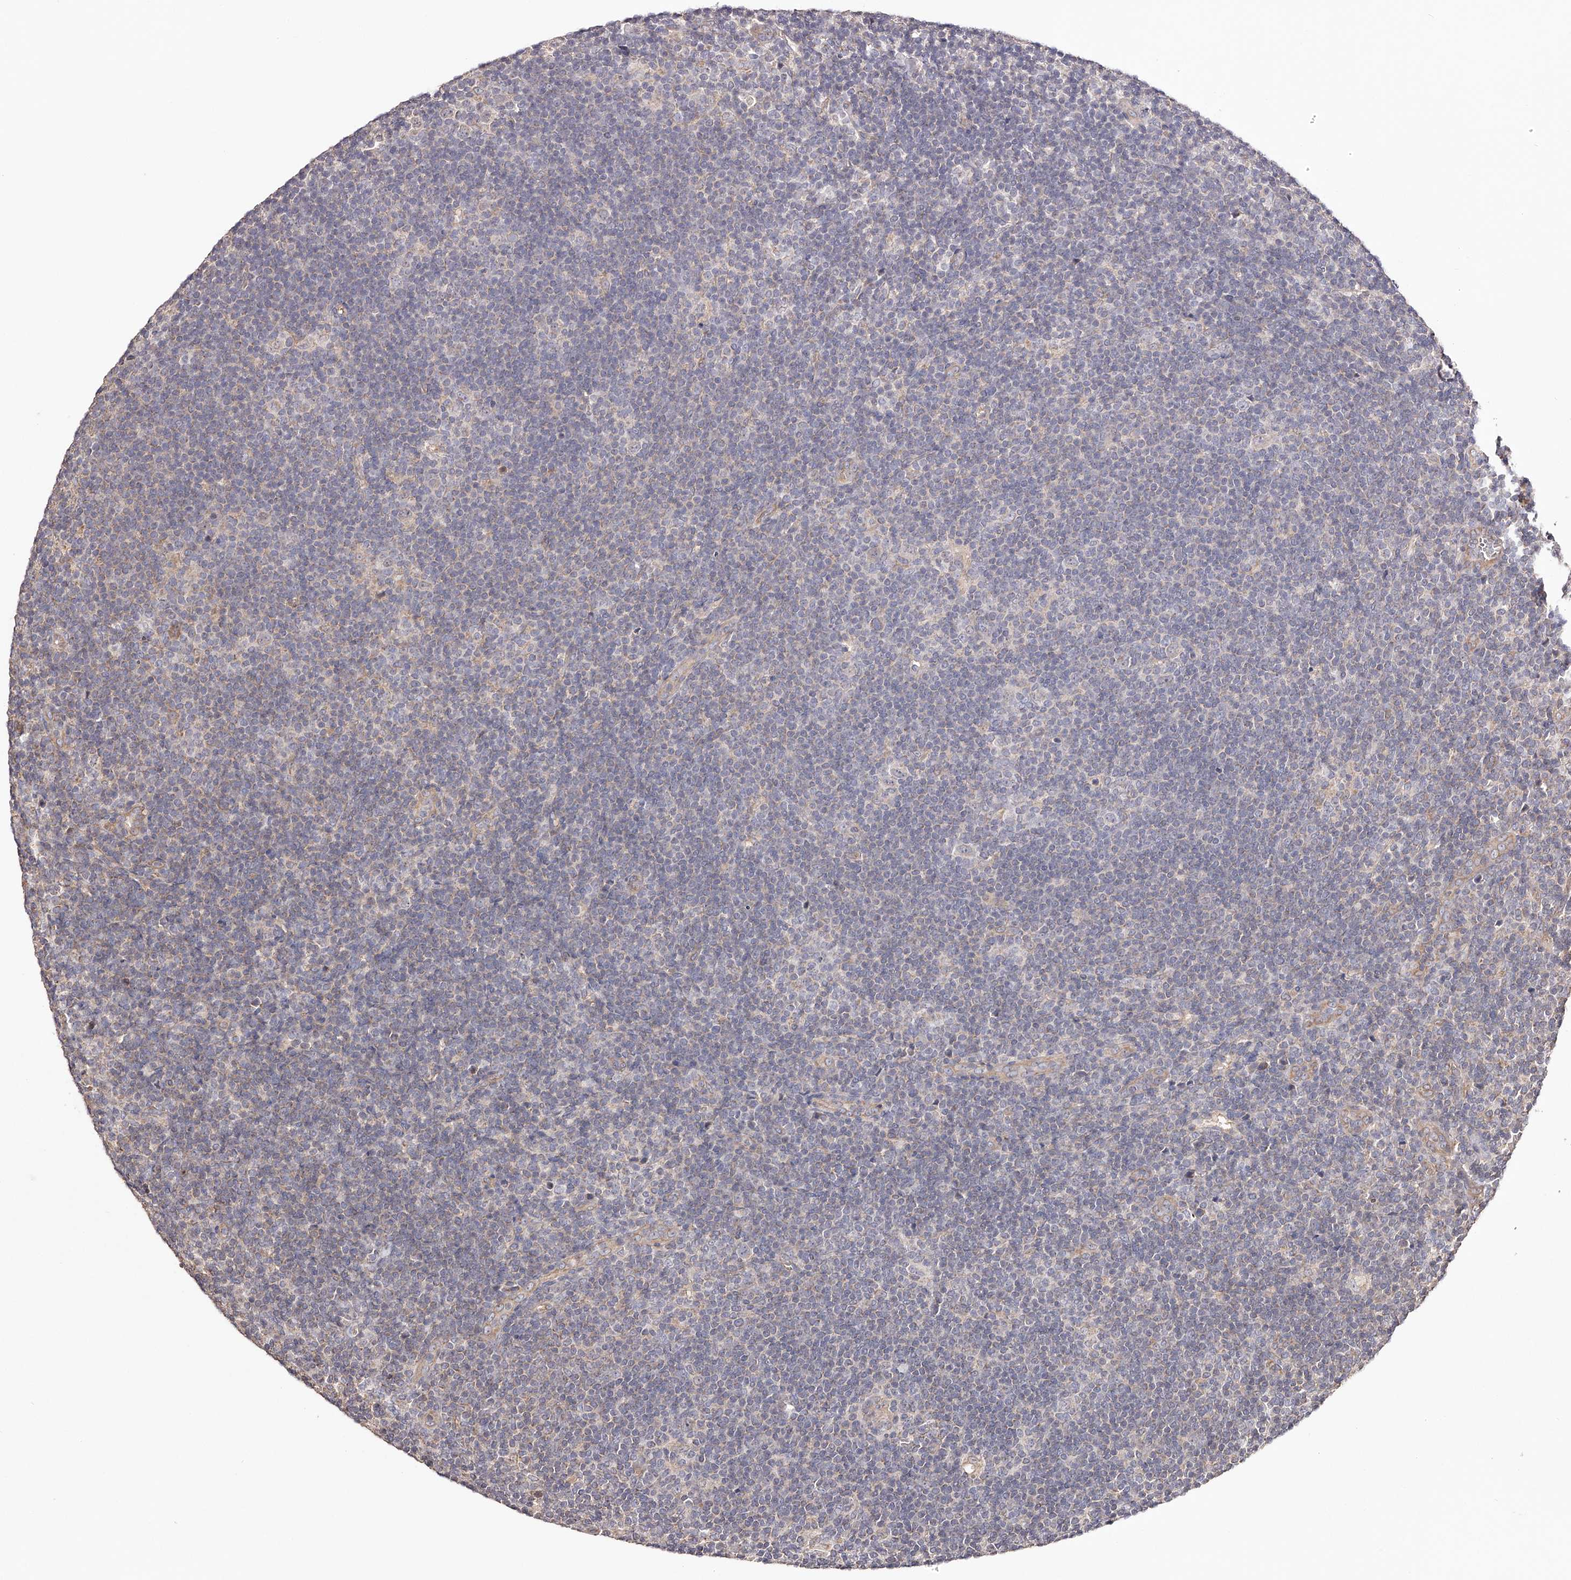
{"staining": {"intensity": "negative", "quantity": "none", "location": "none"}, "tissue": "lymphoma", "cell_type": "Tumor cells", "image_type": "cancer", "snomed": [{"axis": "morphology", "description": "Hodgkin's disease, NOS"}, {"axis": "topography", "description": "Lymph node"}], "caption": "A histopathology image of human lymphoma is negative for staining in tumor cells.", "gene": "USP21", "patient": {"sex": "female", "age": 57}}